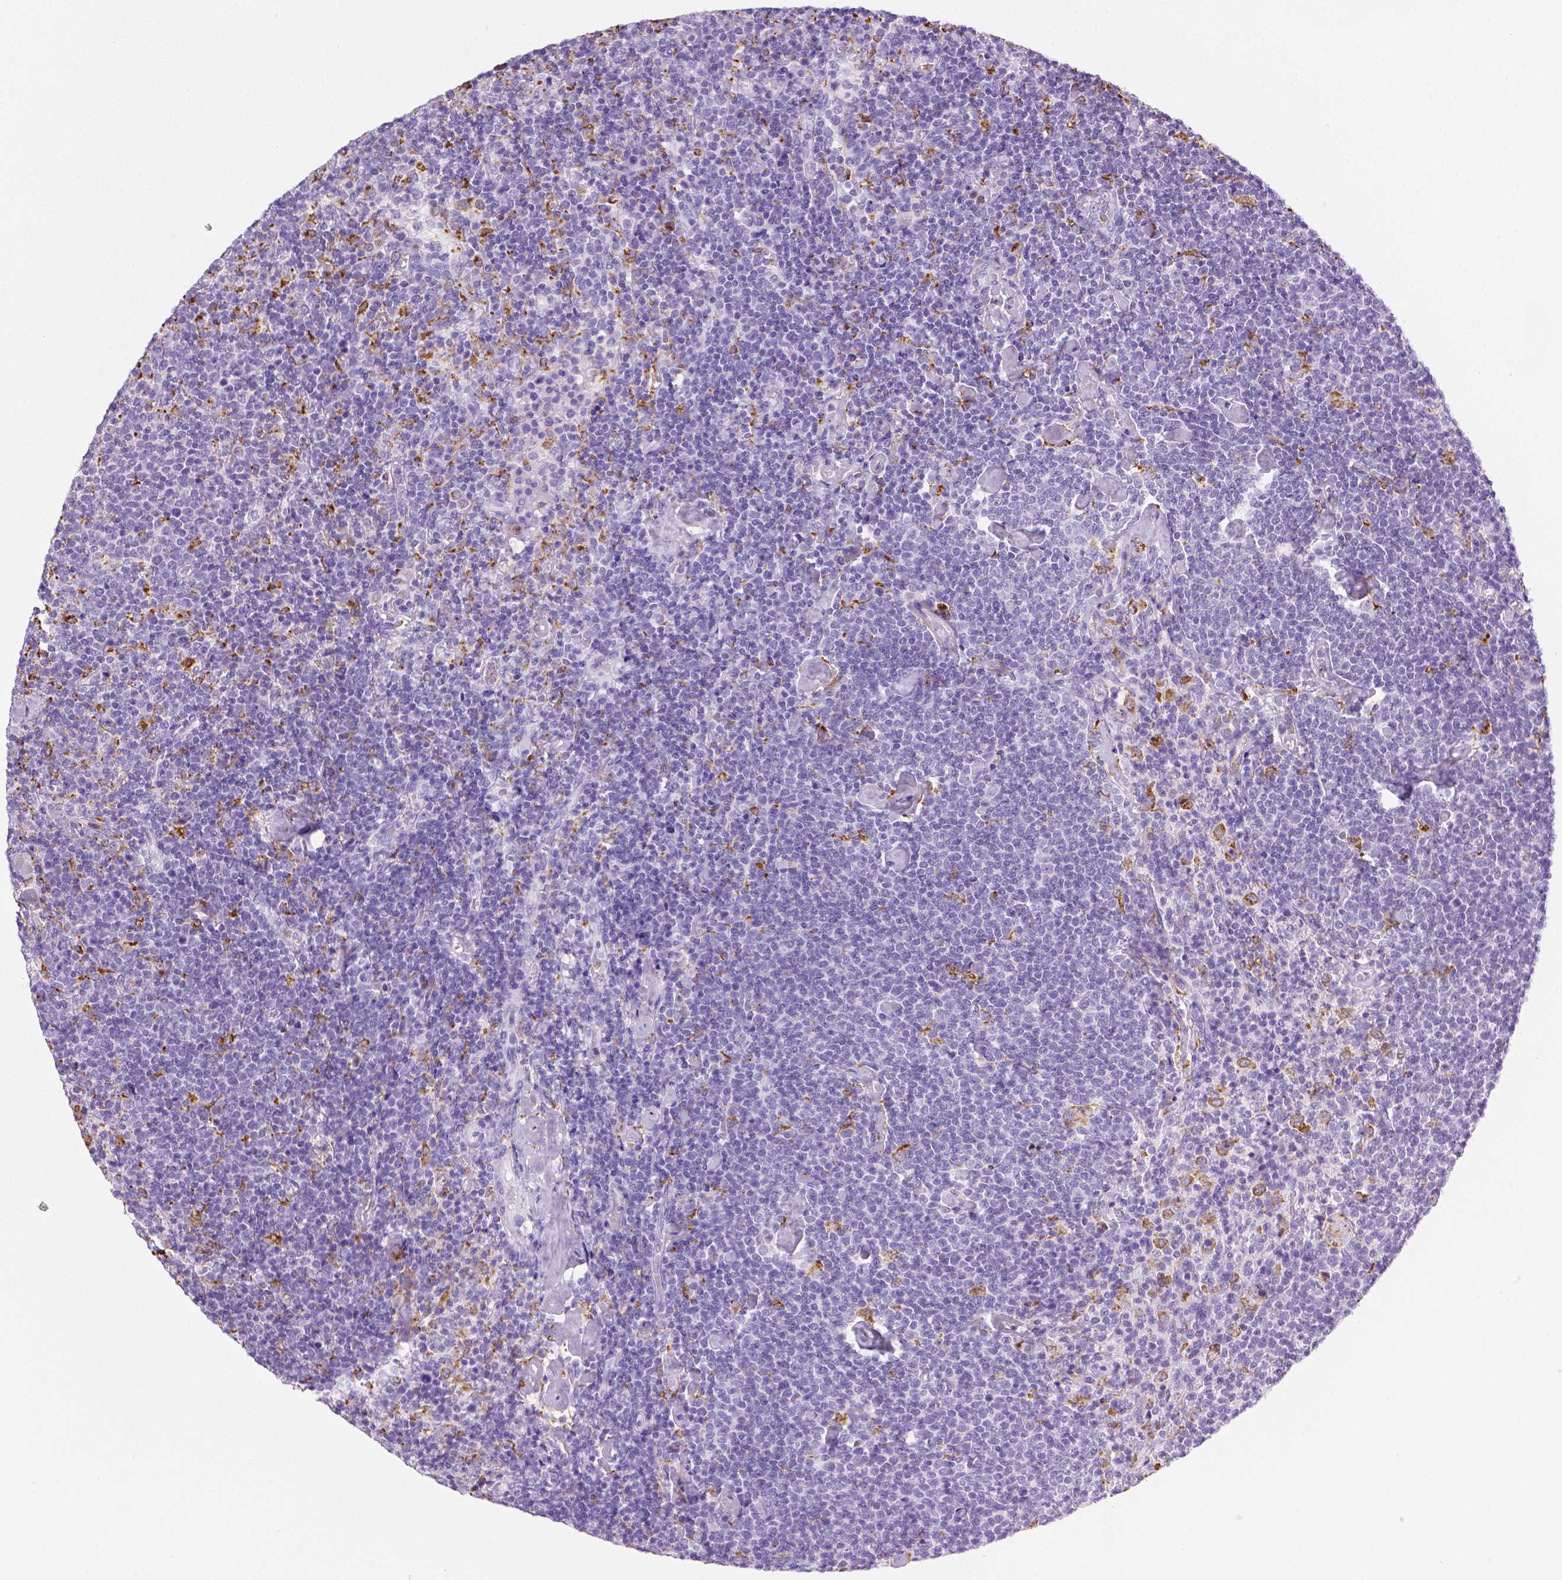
{"staining": {"intensity": "negative", "quantity": "none", "location": "none"}, "tissue": "lymphoma", "cell_type": "Tumor cells", "image_type": "cancer", "snomed": [{"axis": "morphology", "description": "Malignant lymphoma, non-Hodgkin's type, High grade"}, {"axis": "topography", "description": "Lymph node"}], "caption": "This is a image of immunohistochemistry staining of lymphoma, which shows no expression in tumor cells.", "gene": "CD68", "patient": {"sex": "male", "age": 61}}